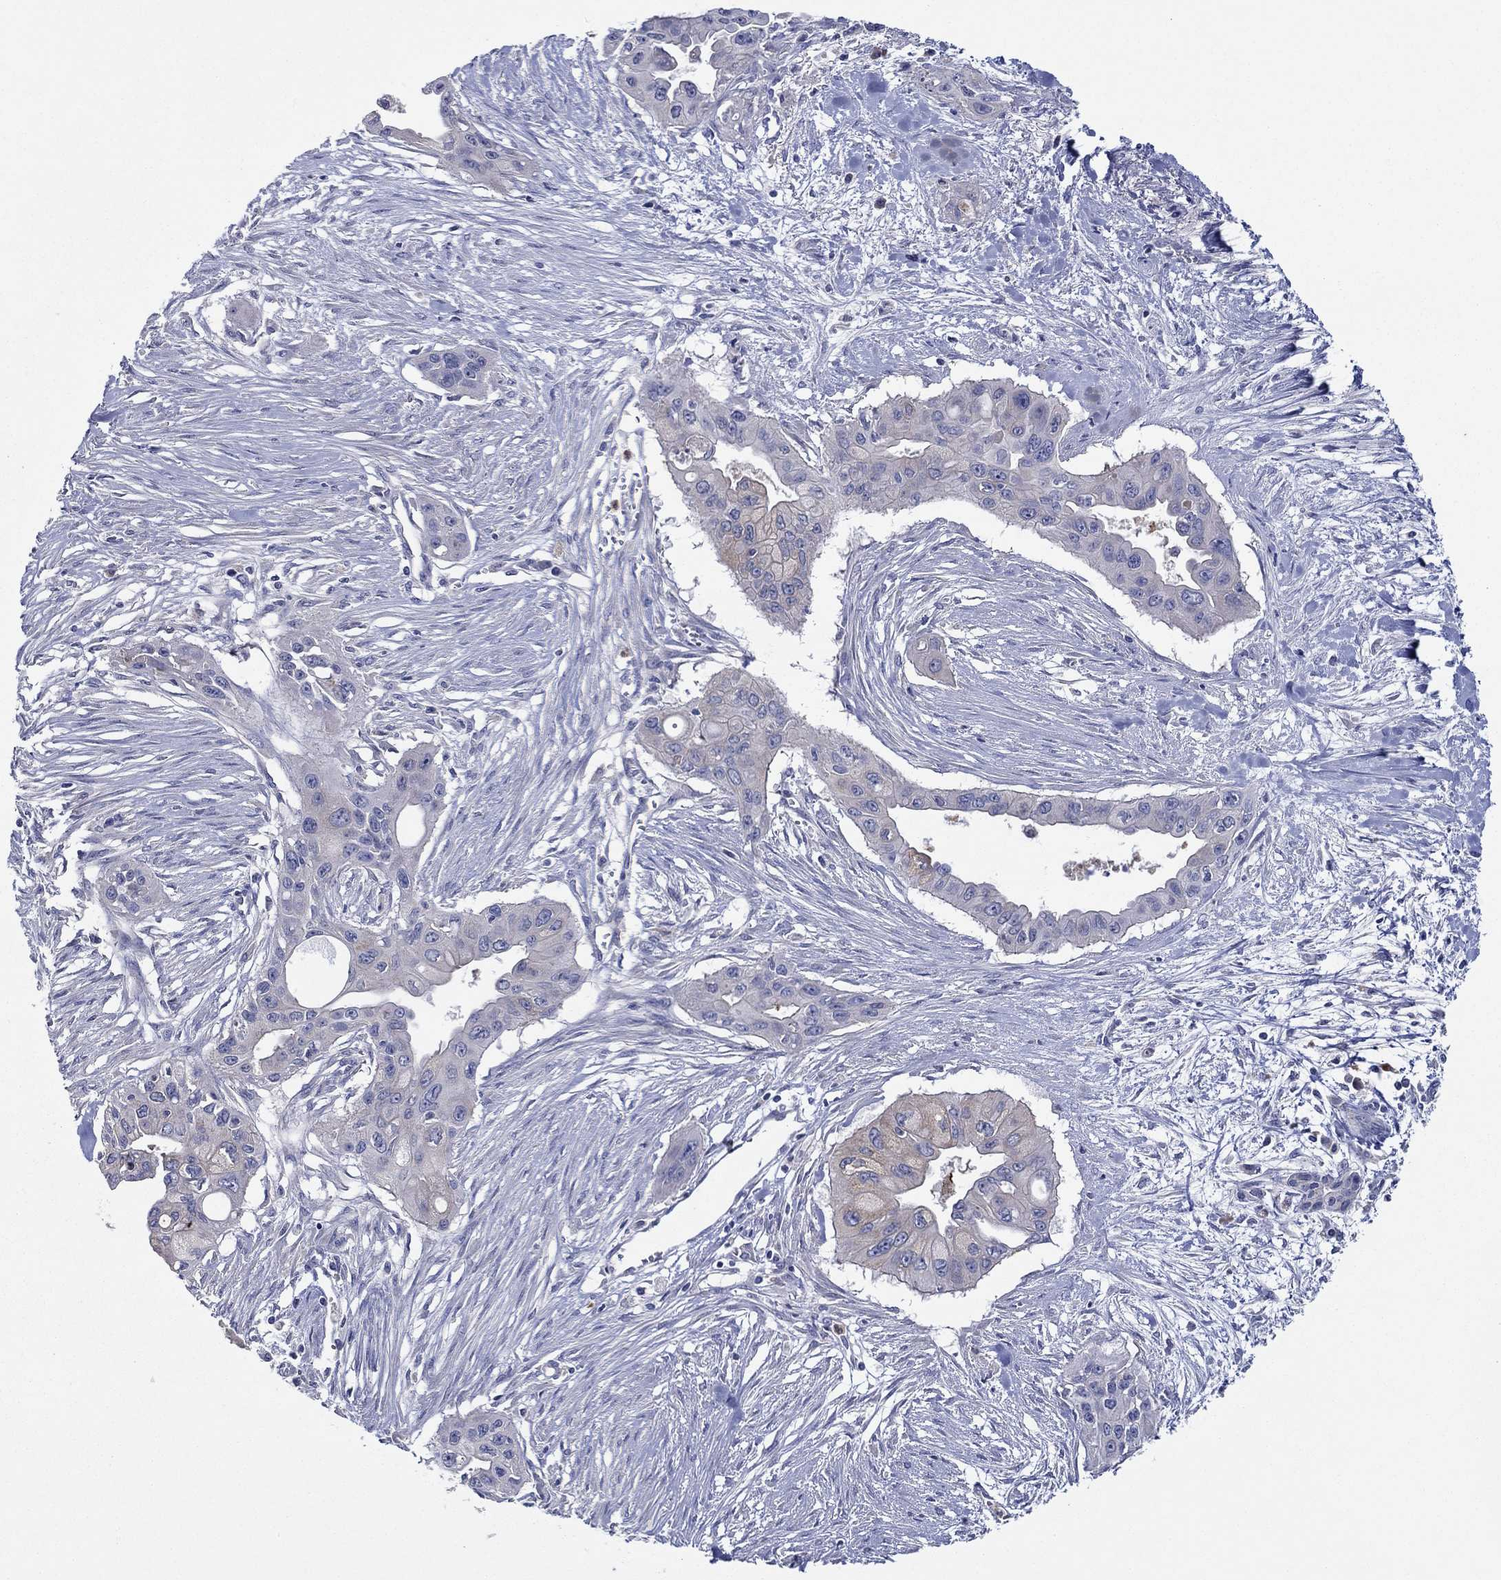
{"staining": {"intensity": "weak", "quantity": "<25%", "location": "cytoplasmic/membranous"}, "tissue": "pancreatic cancer", "cell_type": "Tumor cells", "image_type": "cancer", "snomed": [{"axis": "morphology", "description": "Adenocarcinoma, NOS"}, {"axis": "topography", "description": "Pancreas"}], "caption": "Human pancreatic cancer stained for a protein using immunohistochemistry demonstrates no staining in tumor cells.", "gene": "CHIT1", "patient": {"sex": "male", "age": 60}}